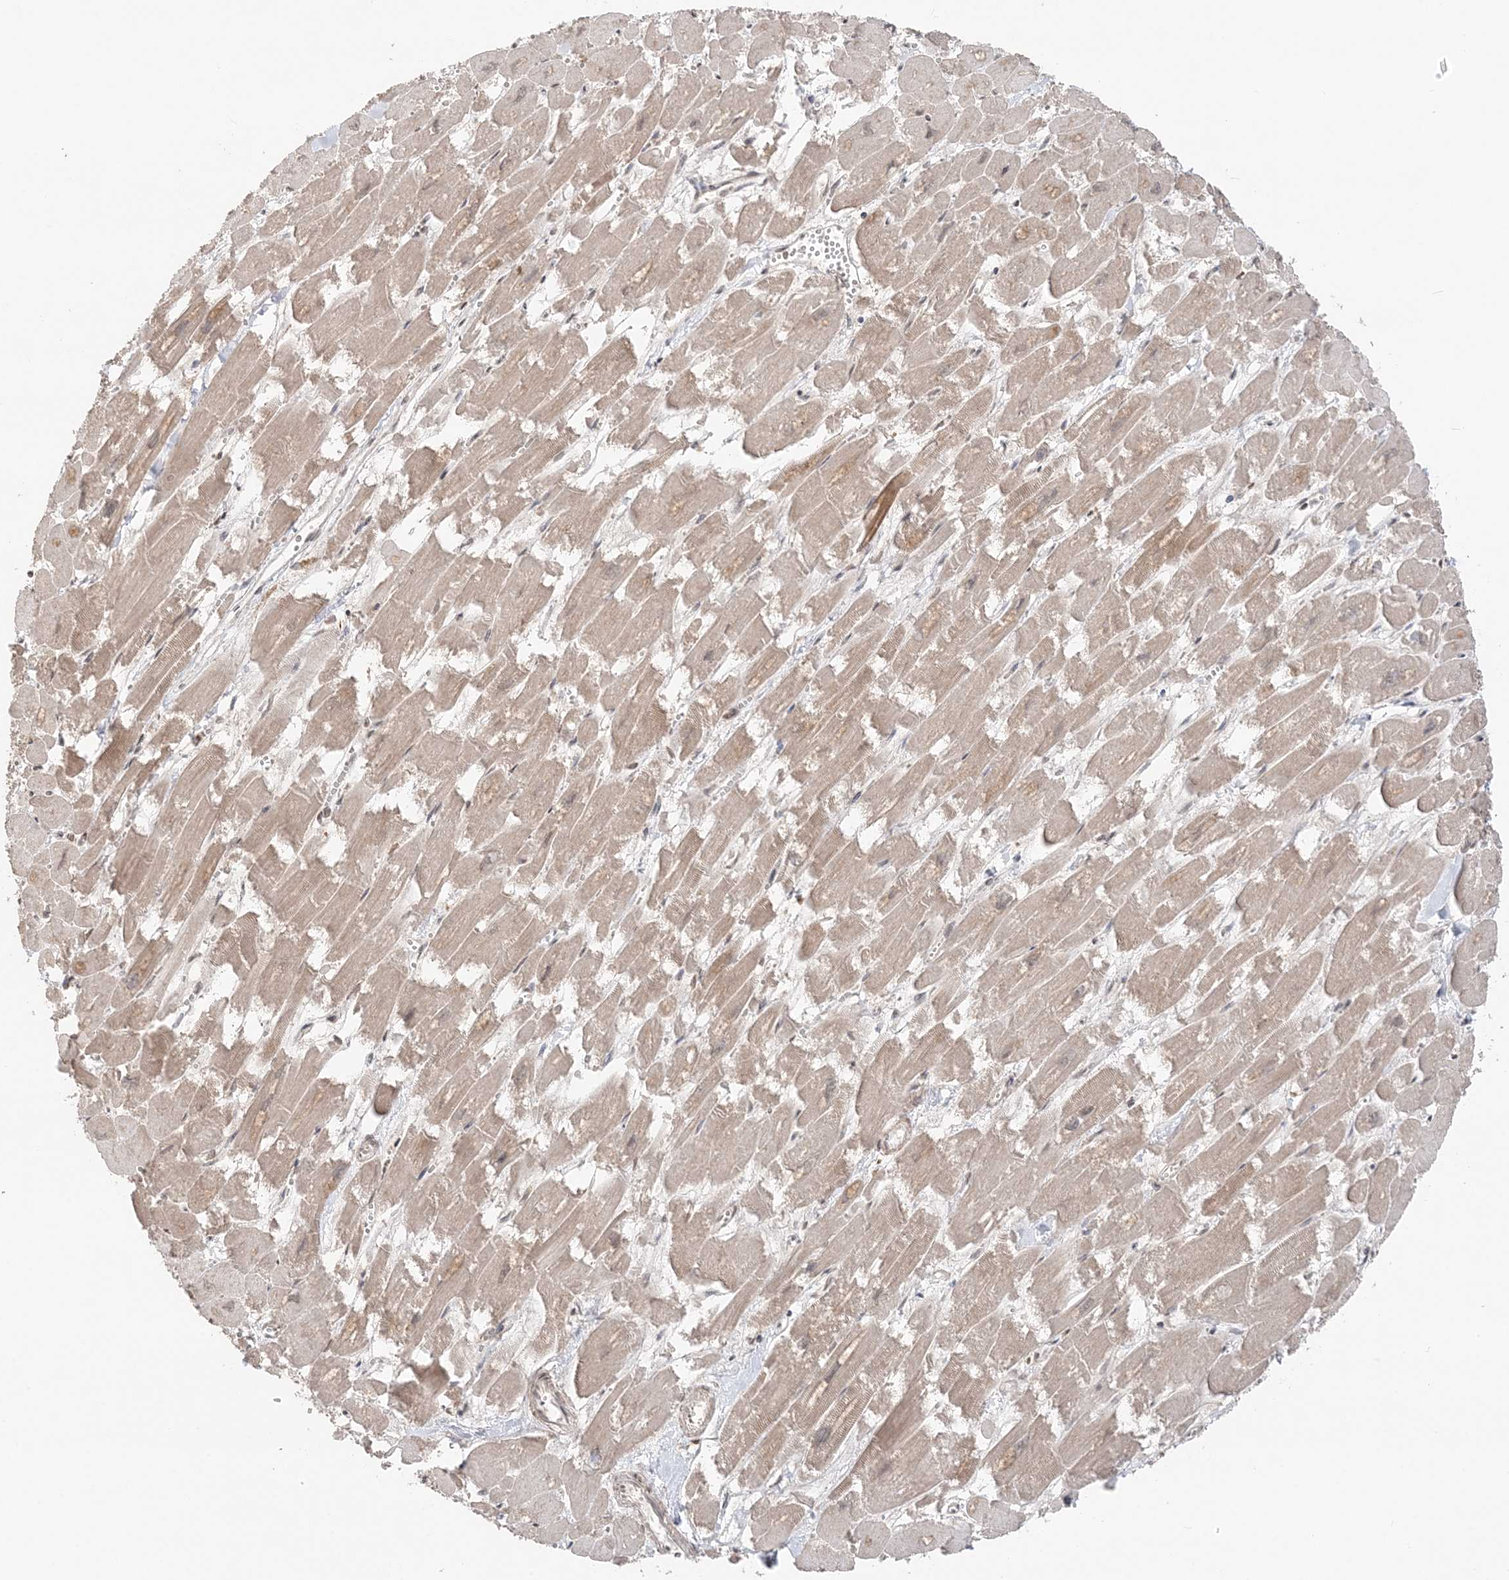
{"staining": {"intensity": "weak", "quantity": "25%-75%", "location": "cytoplasmic/membranous"}, "tissue": "heart muscle", "cell_type": "Cardiomyocytes", "image_type": "normal", "snomed": [{"axis": "morphology", "description": "Normal tissue, NOS"}, {"axis": "topography", "description": "Heart"}], "caption": "A photomicrograph of human heart muscle stained for a protein demonstrates weak cytoplasmic/membranous brown staining in cardiomyocytes.", "gene": "TMED10", "patient": {"sex": "male", "age": 54}}